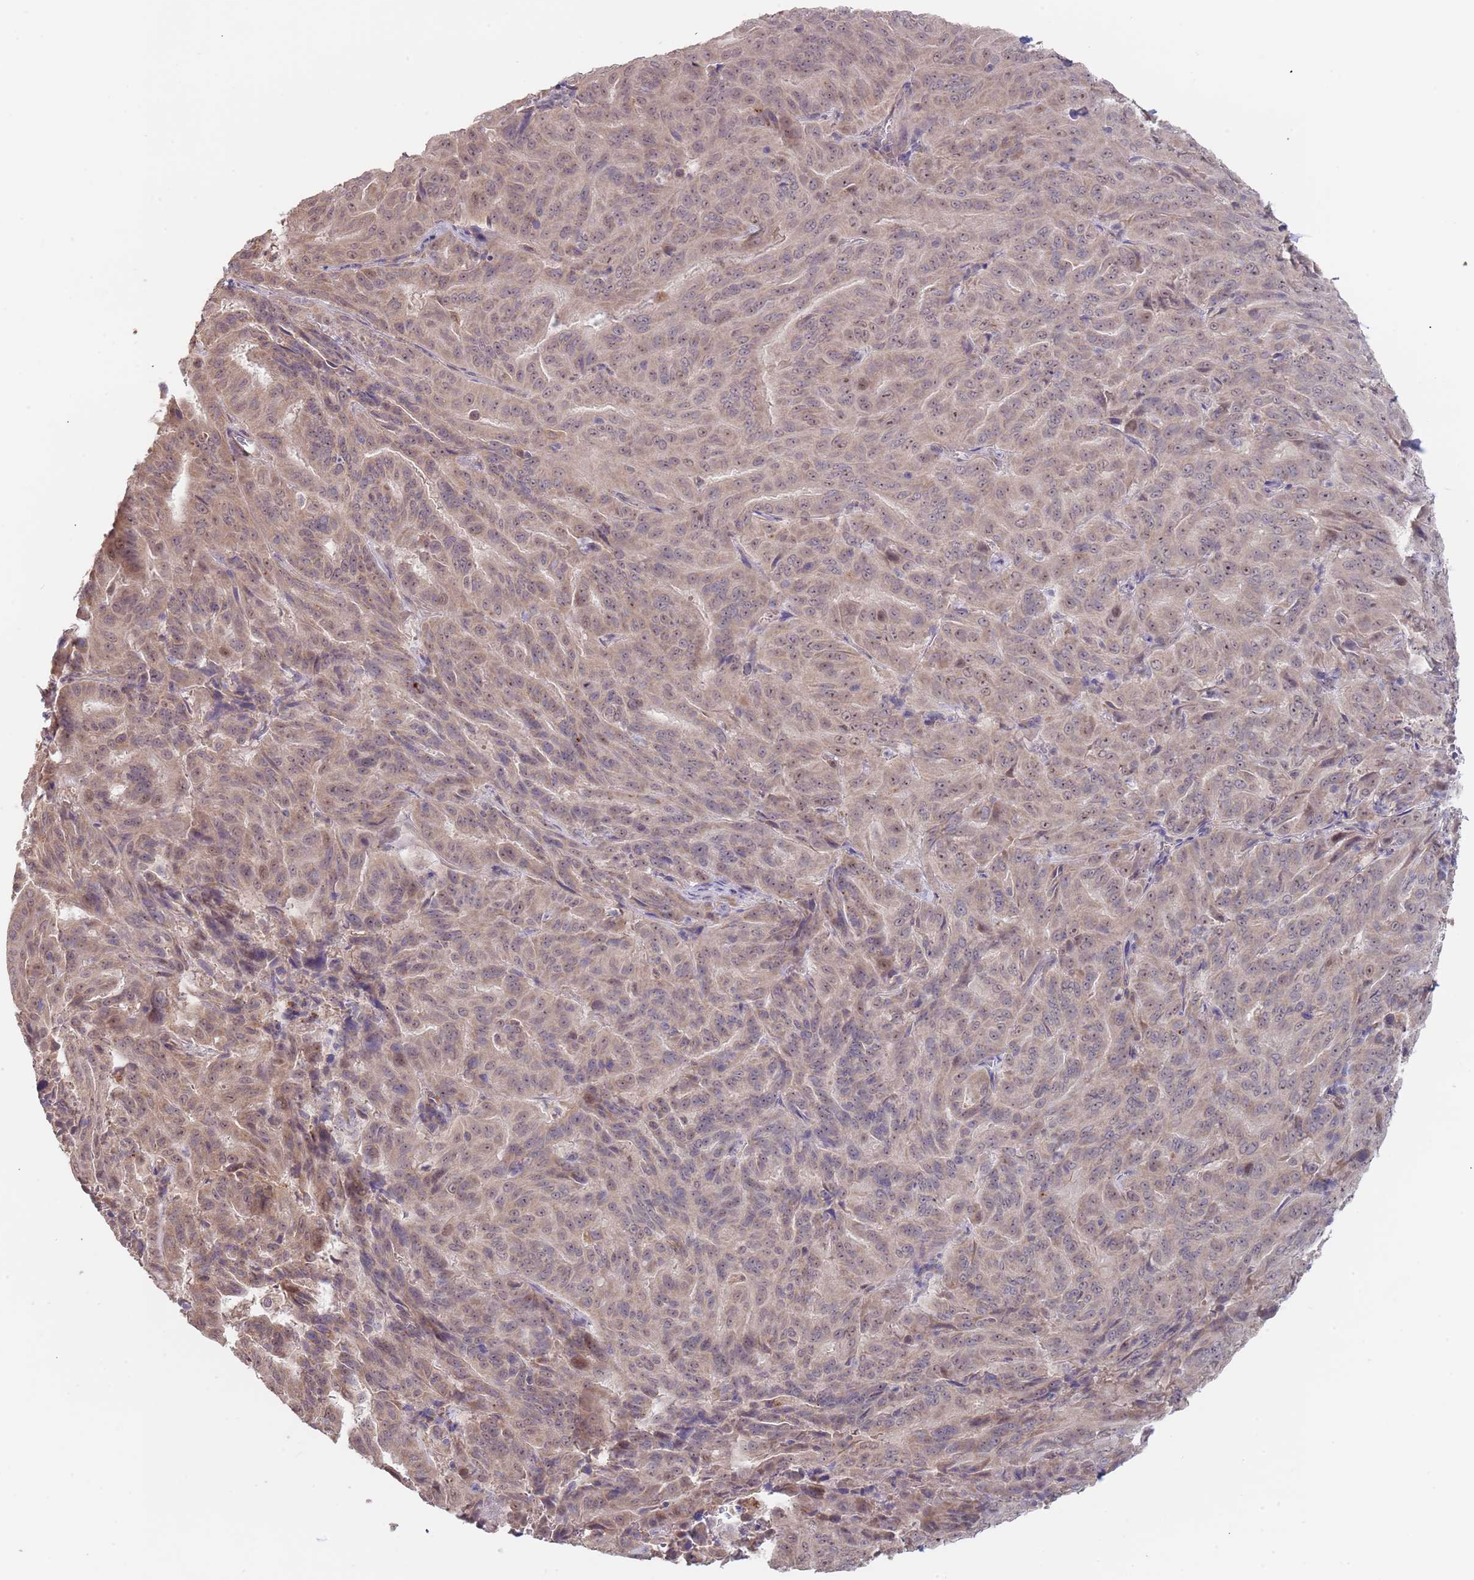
{"staining": {"intensity": "weak", "quantity": "25%-75%", "location": "cytoplasmic/membranous,nuclear"}, "tissue": "pancreatic cancer", "cell_type": "Tumor cells", "image_type": "cancer", "snomed": [{"axis": "morphology", "description": "Adenocarcinoma, NOS"}, {"axis": "topography", "description": "Pancreas"}], "caption": "Protein expression analysis of human adenocarcinoma (pancreatic) reveals weak cytoplasmic/membranous and nuclear expression in about 25%-75% of tumor cells.", "gene": "TMEM64", "patient": {"sex": "male", "age": 63}}